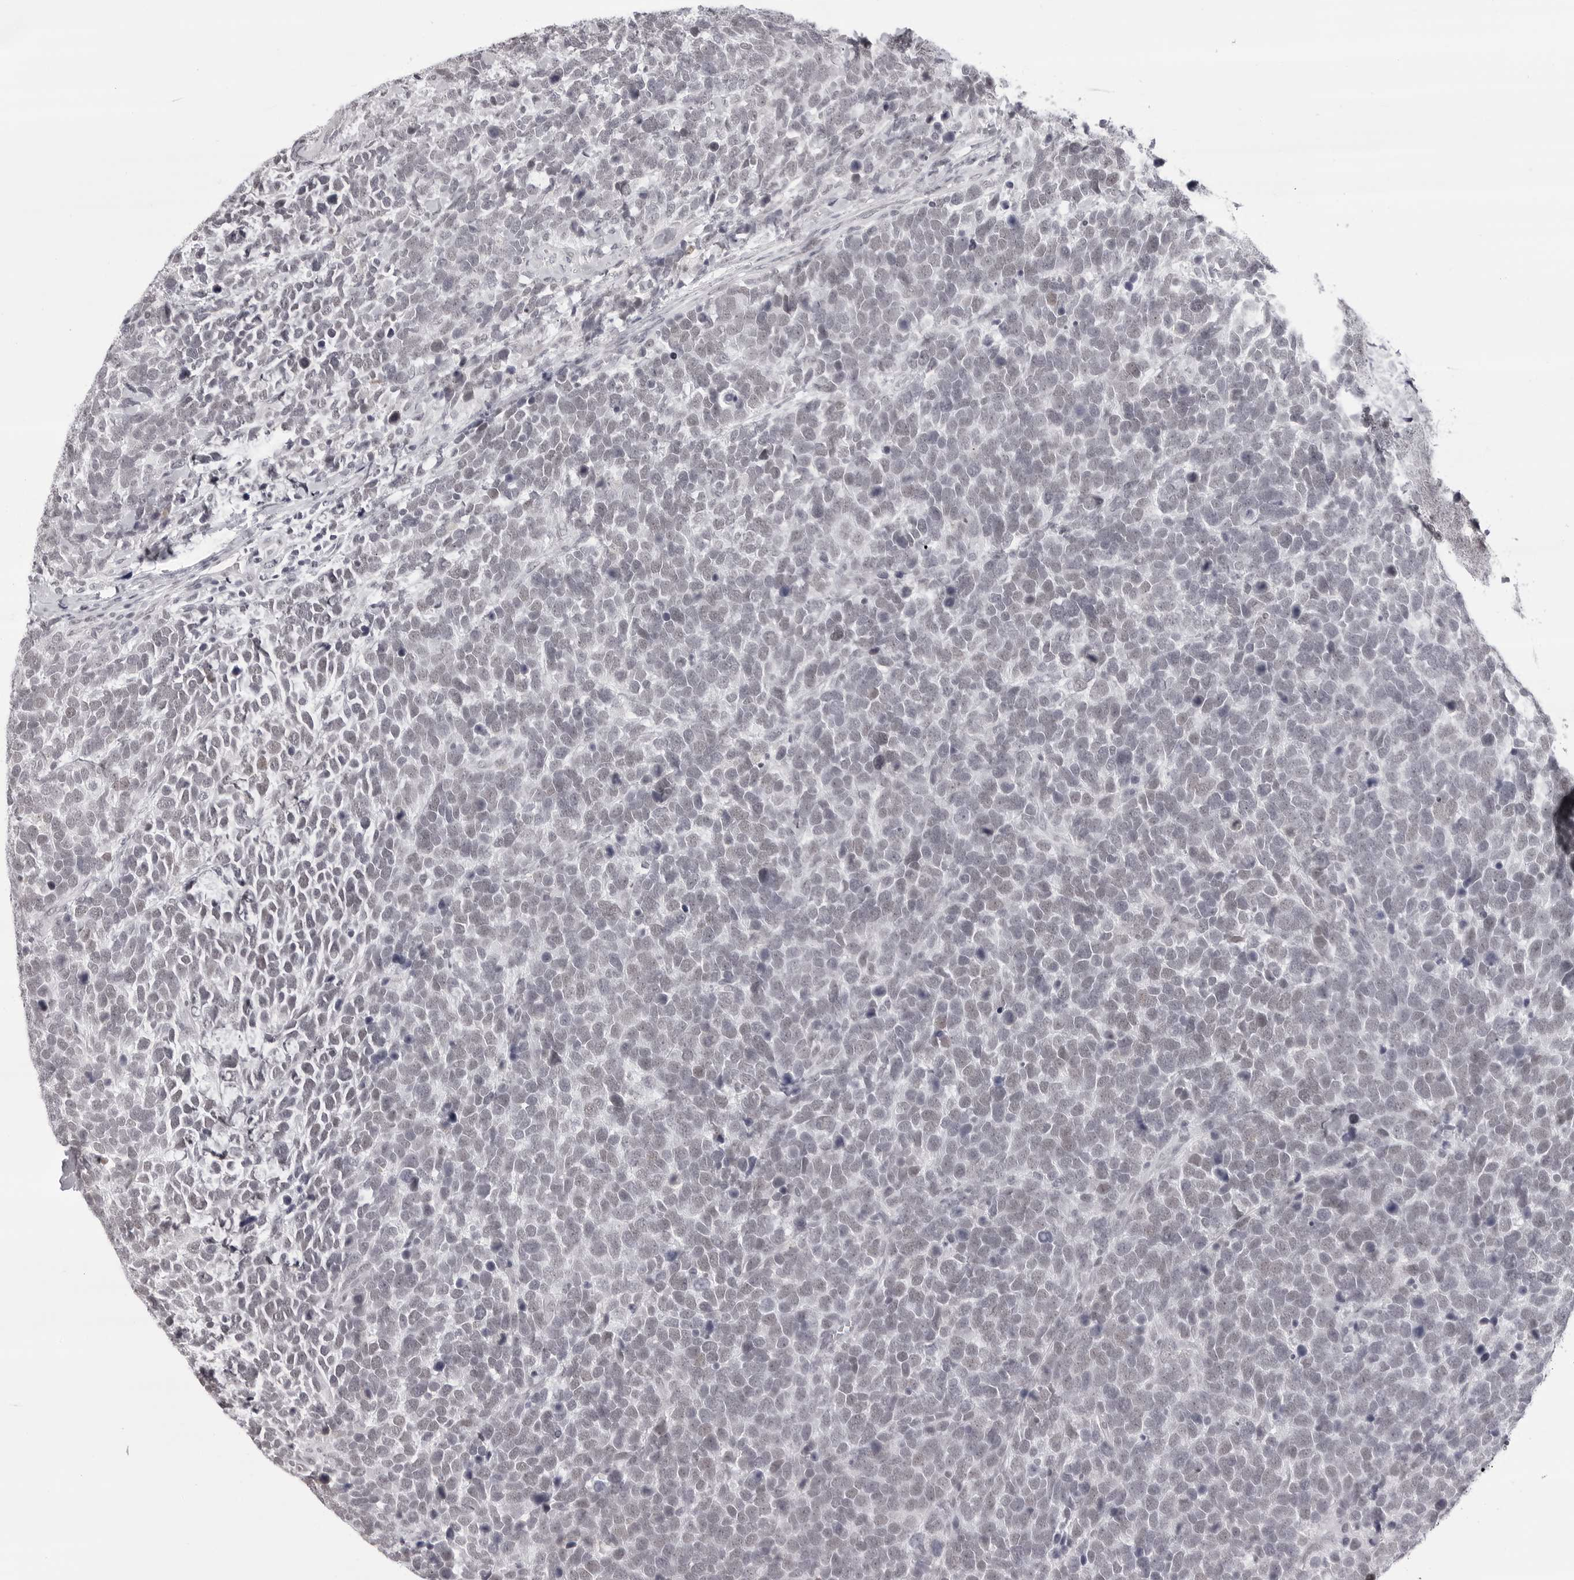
{"staining": {"intensity": "negative", "quantity": "none", "location": "none"}, "tissue": "urothelial cancer", "cell_type": "Tumor cells", "image_type": "cancer", "snomed": [{"axis": "morphology", "description": "Urothelial carcinoma, High grade"}, {"axis": "topography", "description": "Urinary bladder"}], "caption": "Immunohistochemistry (IHC) photomicrograph of urothelial cancer stained for a protein (brown), which reveals no expression in tumor cells.", "gene": "PHF3", "patient": {"sex": "female", "age": 82}}